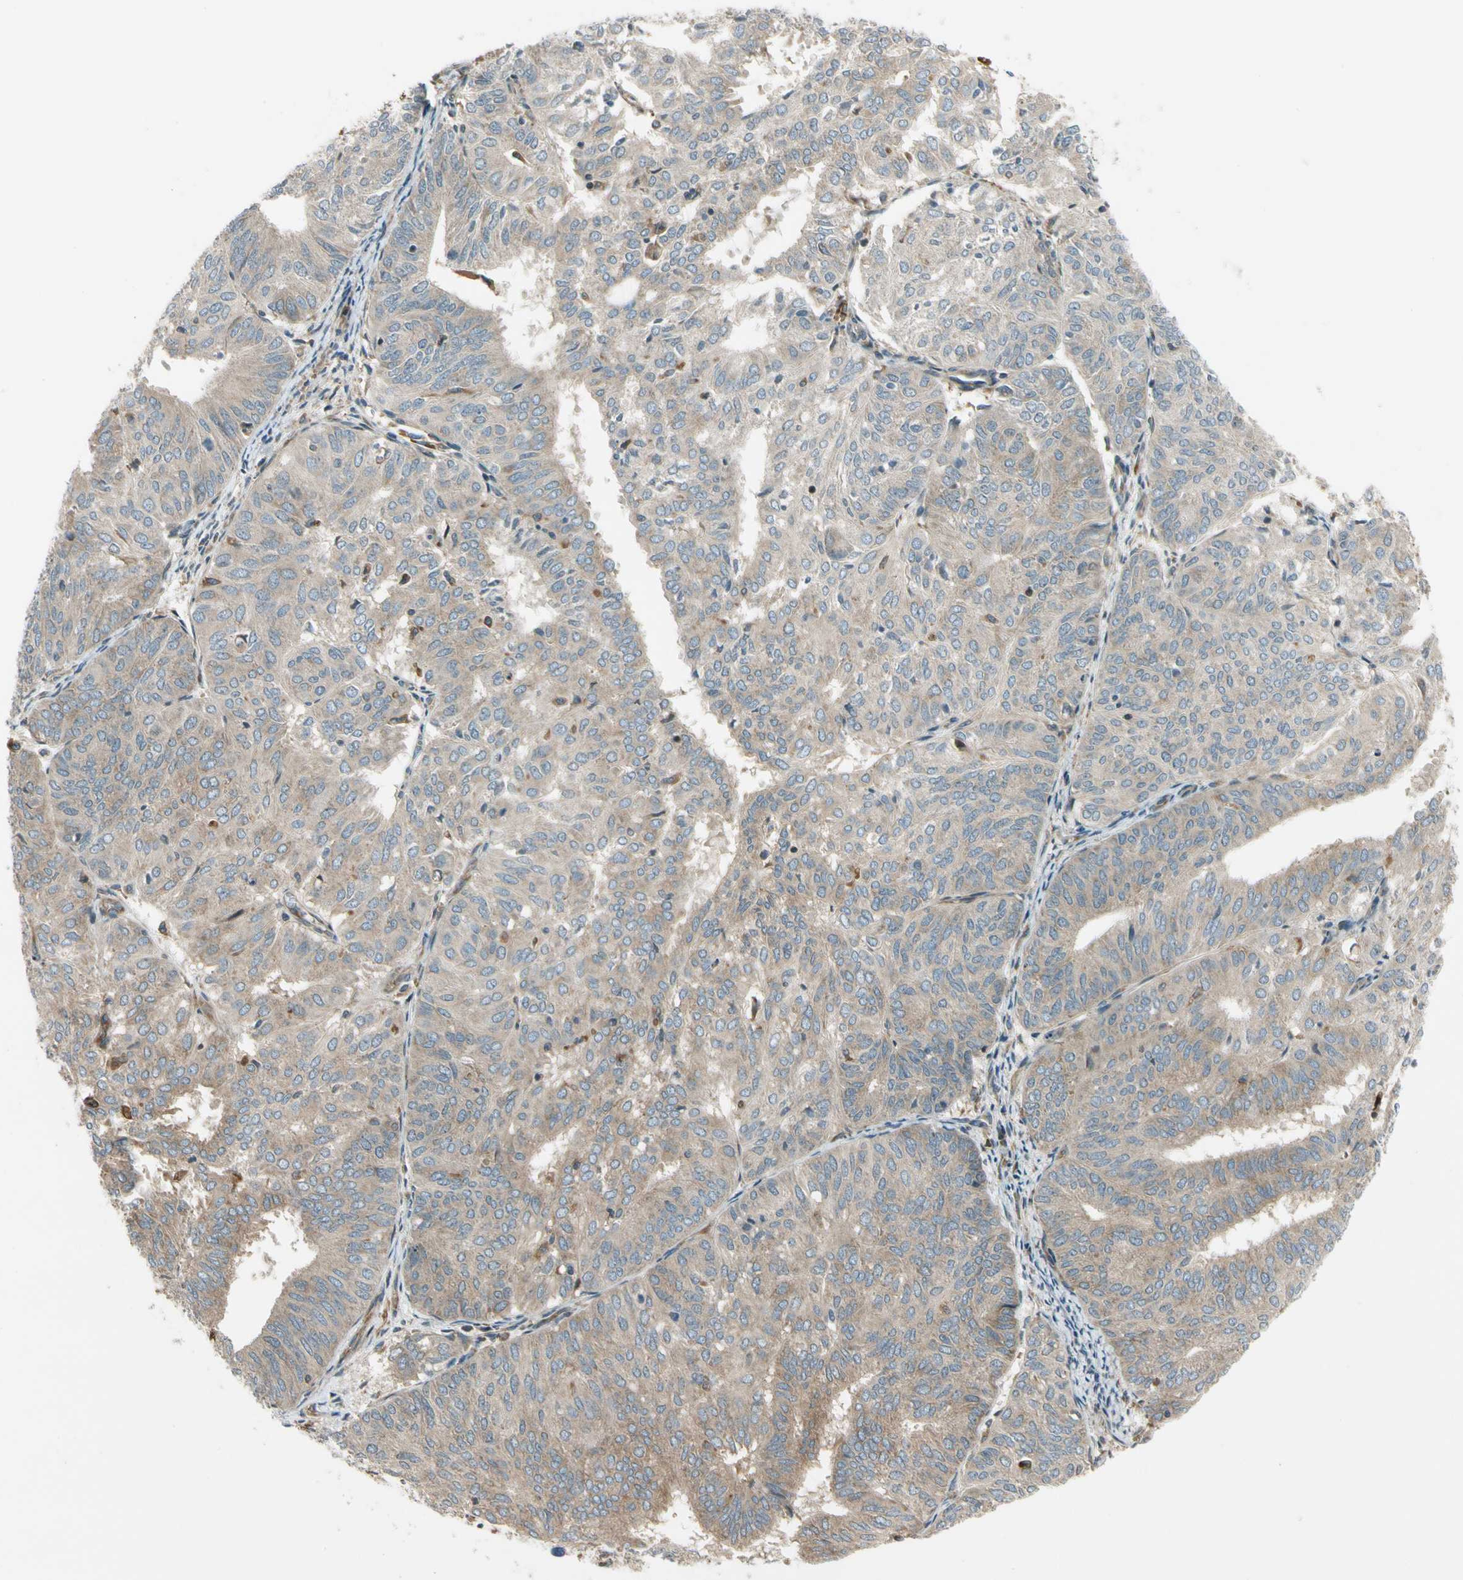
{"staining": {"intensity": "weak", "quantity": "25%-75%", "location": "cytoplasmic/membranous"}, "tissue": "endometrial cancer", "cell_type": "Tumor cells", "image_type": "cancer", "snomed": [{"axis": "morphology", "description": "Adenocarcinoma, NOS"}, {"axis": "topography", "description": "Uterus"}], "caption": "Endometrial adenocarcinoma stained for a protein reveals weak cytoplasmic/membranous positivity in tumor cells.", "gene": "TRIO", "patient": {"sex": "female", "age": 60}}